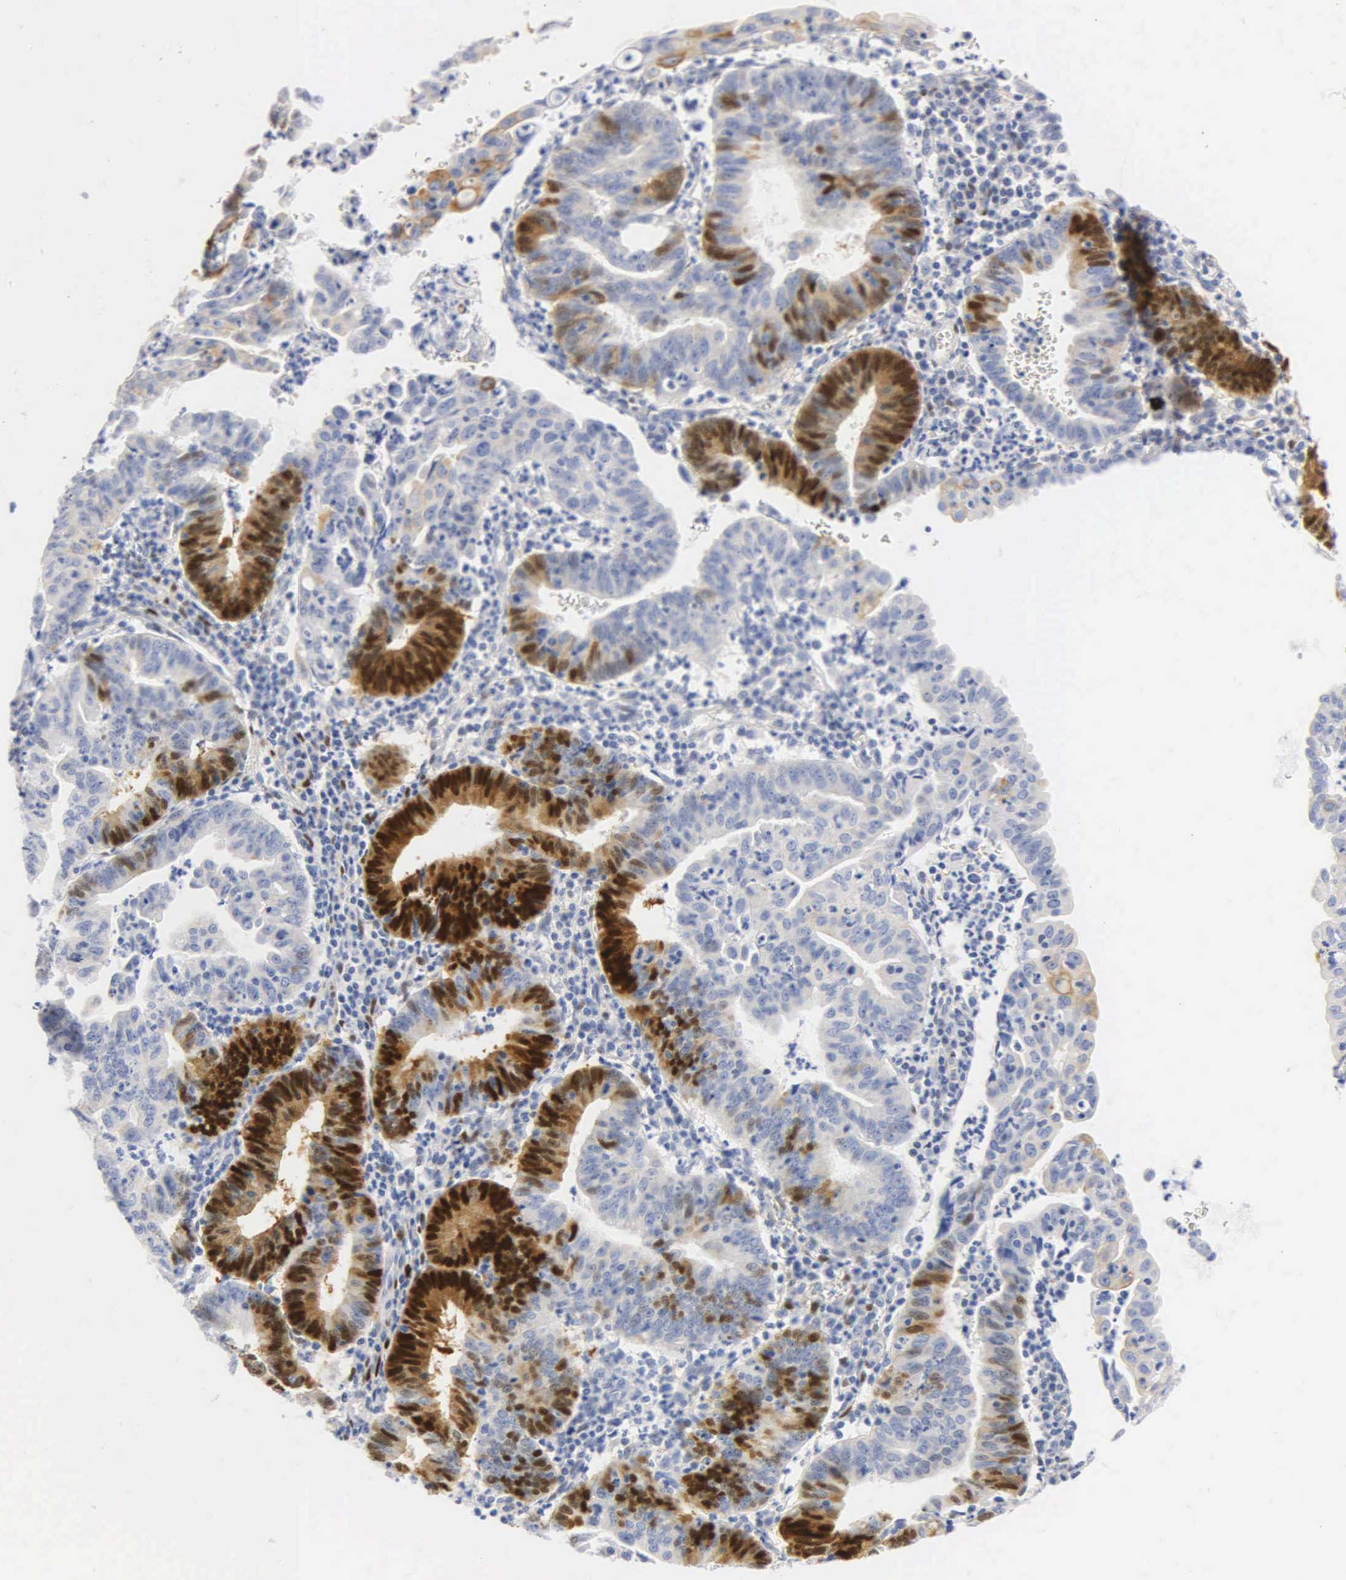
{"staining": {"intensity": "strong", "quantity": "25%-75%", "location": "cytoplasmic/membranous,nuclear"}, "tissue": "endometrial cancer", "cell_type": "Tumor cells", "image_type": "cancer", "snomed": [{"axis": "morphology", "description": "Adenocarcinoma, NOS"}, {"axis": "topography", "description": "Endometrium"}], "caption": "This image exhibits immunohistochemistry (IHC) staining of human endometrial cancer, with high strong cytoplasmic/membranous and nuclear staining in approximately 25%-75% of tumor cells.", "gene": "PGR", "patient": {"sex": "female", "age": 60}}